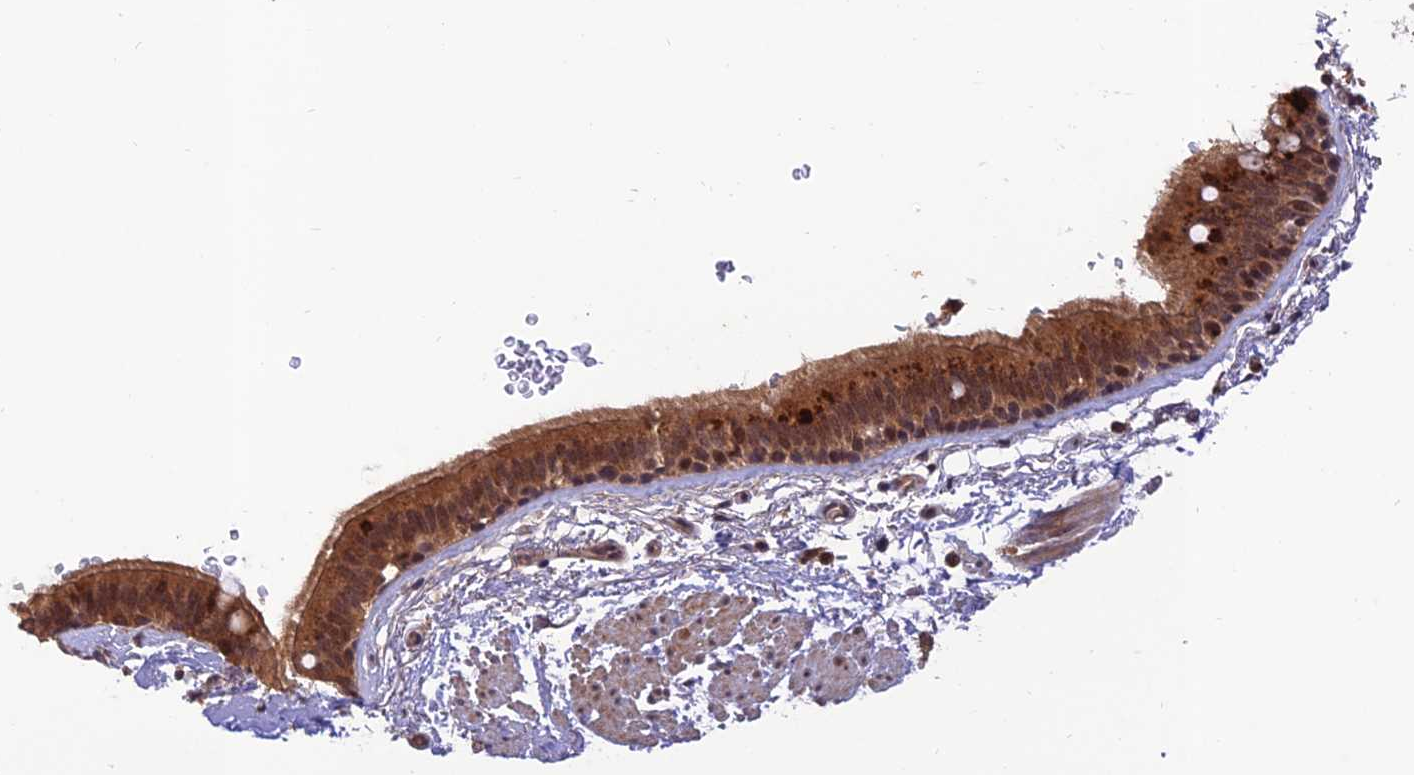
{"staining": {"intensity": "moderate", "quantity": ">75%", "location": "cytoplasmic/membranous,nuclear"}, "tissue": "bronchus", "cell_type": "Respiratory epithelial cells", "image_type": "normal", "snomed": [{"axis": "morphology", "description": "Normal tissue, NOS"}, {"axis": "topography", "description": "Lymph node"}, {"axis": "topography", "description": "Bronchus"}], "caption": "Immunohistochemistry (DAB) staining of normal bronchus displays moderate cytoplasmic/membranous,nuclear protein positivity in about >75% of respiratory epithelial cells.", "gene": "REV1", "patient": {"sex": "female", "age": 70}}